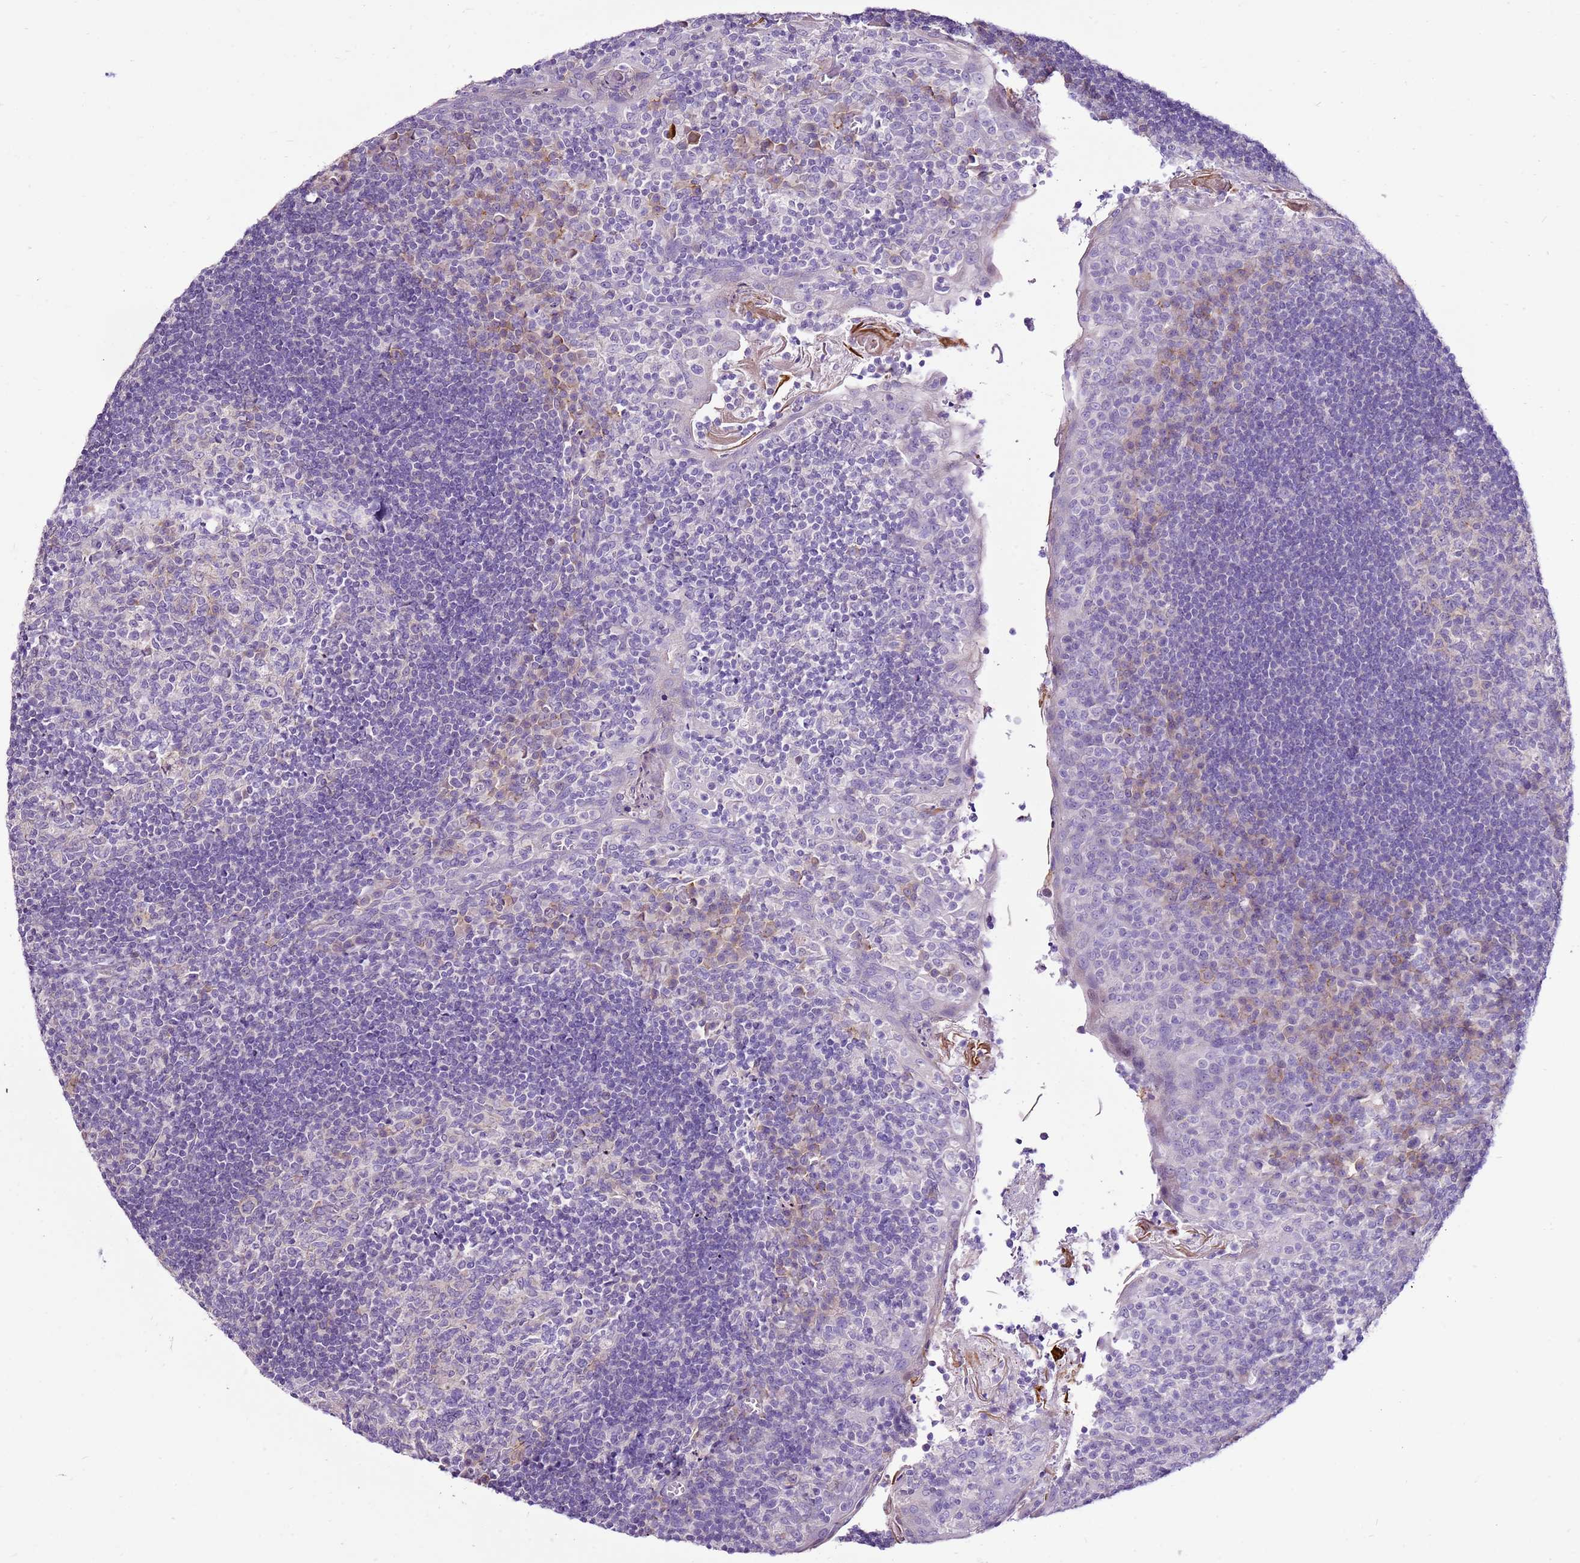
{"staining": {"intensity": "negative", "quantity": "none", "location": "none"}, "tissue": "tonsil", "cell_type": "Germinal center cells", "image_type": "normal", "snomed": [{"axis": "morphology", "description": "Normal tissue, NOS"}, {"axis": "topography", "description": "Tonsil"}], "caption": "There is no significant staining in germinal center cells of tonsil. (DAB immunohistochemistry (IHC), high magnification).", "gene": "SLC38A5", "patient": {"sex": "male", "age": 17}}